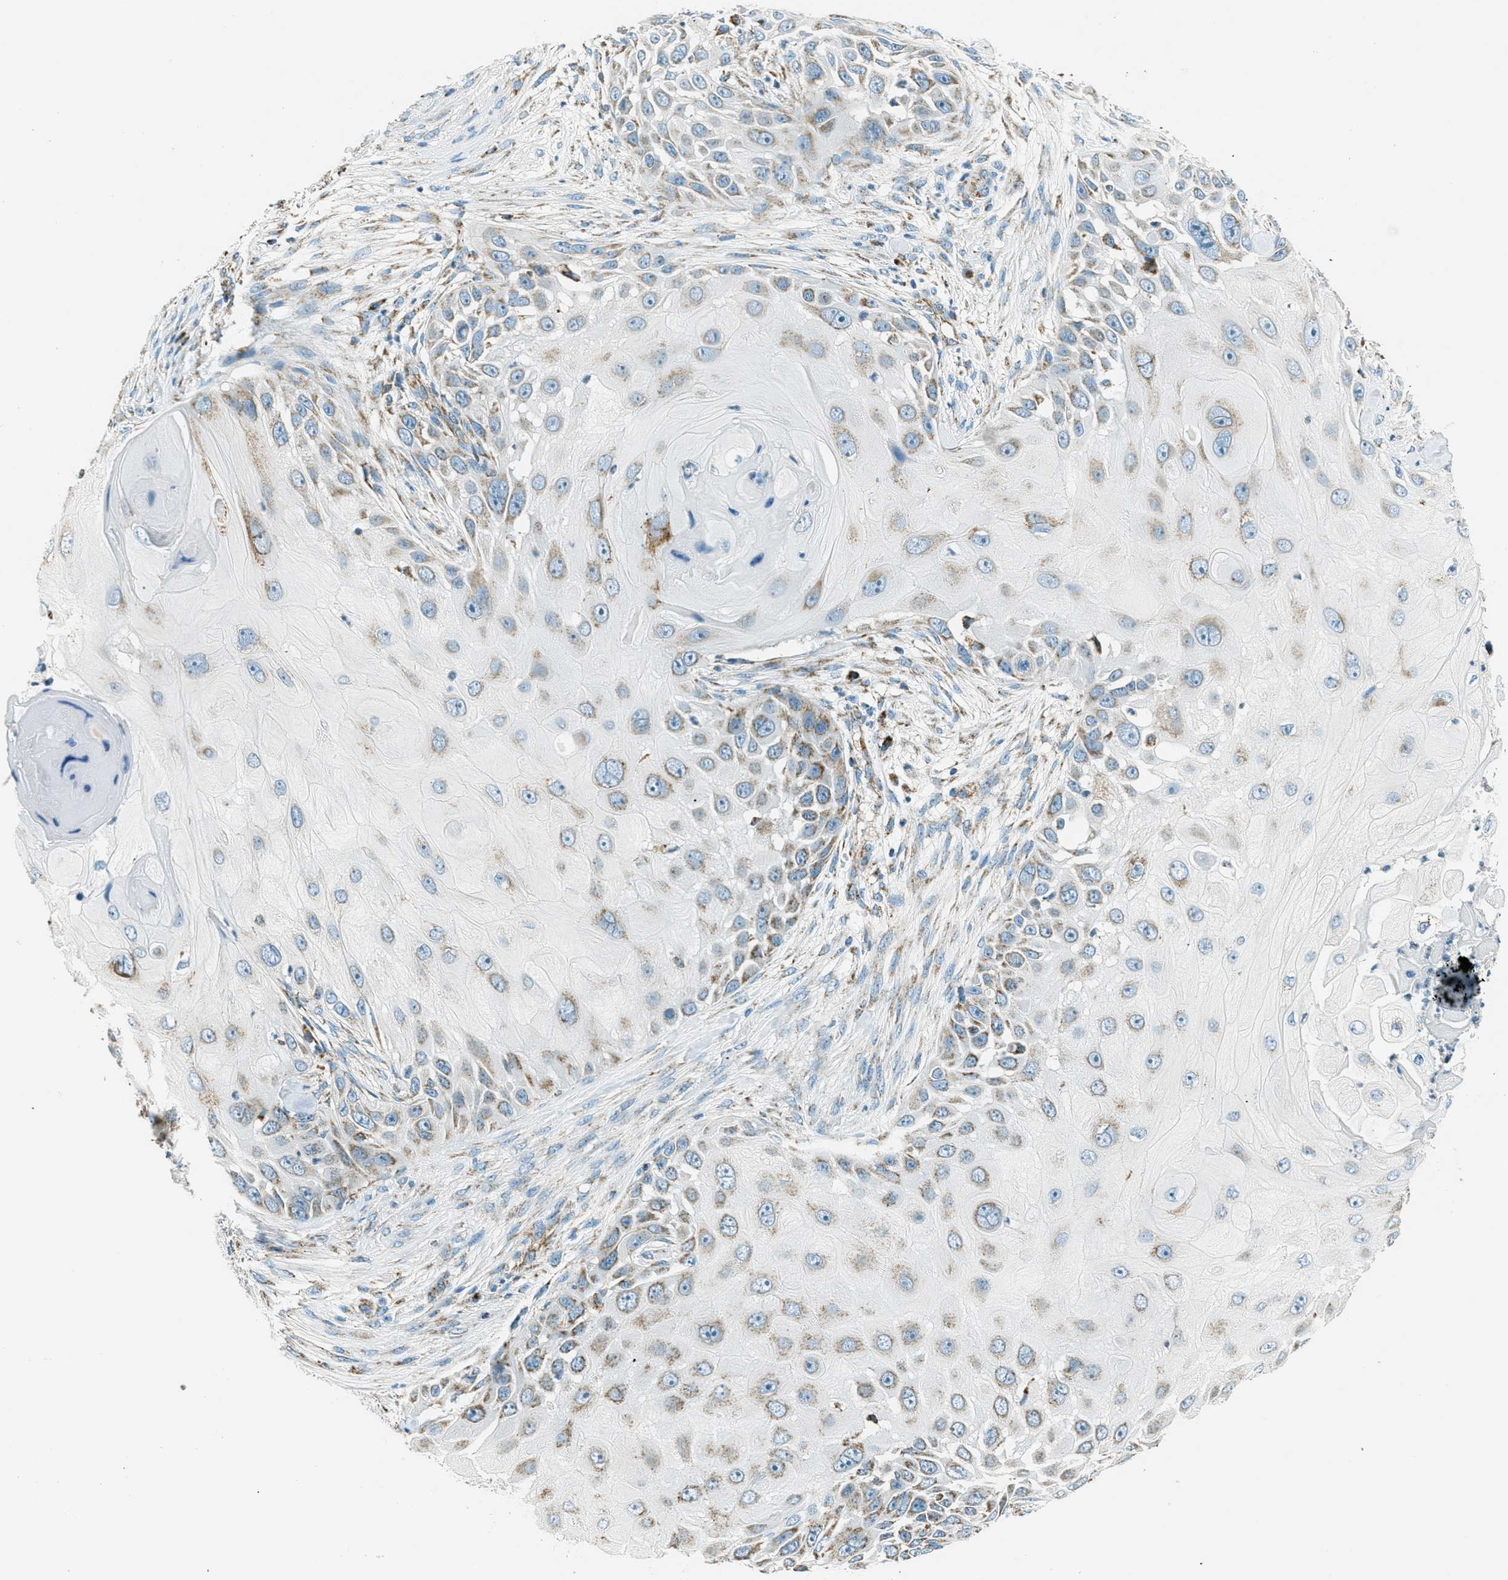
{"staining": {"intensity": "moderate", "quantity": "25%-75%", "location": "cytoplasmic/membranous"}, "tissue": "skin cancer", "cell_type": "Tumor cells", "image_type": "cancer", "snomed": [{"axis": "morphology", "description": "Squamous cell carcinoma, NOS"}, {"axis": "topography", "description": "Skin"}], "caption": "Skin squamous cell carcinoma stained with a protein marker shows moderate staining in tumor cells.", "gene": "CHST15", "patient": {"sex": "female", "age": 44}}